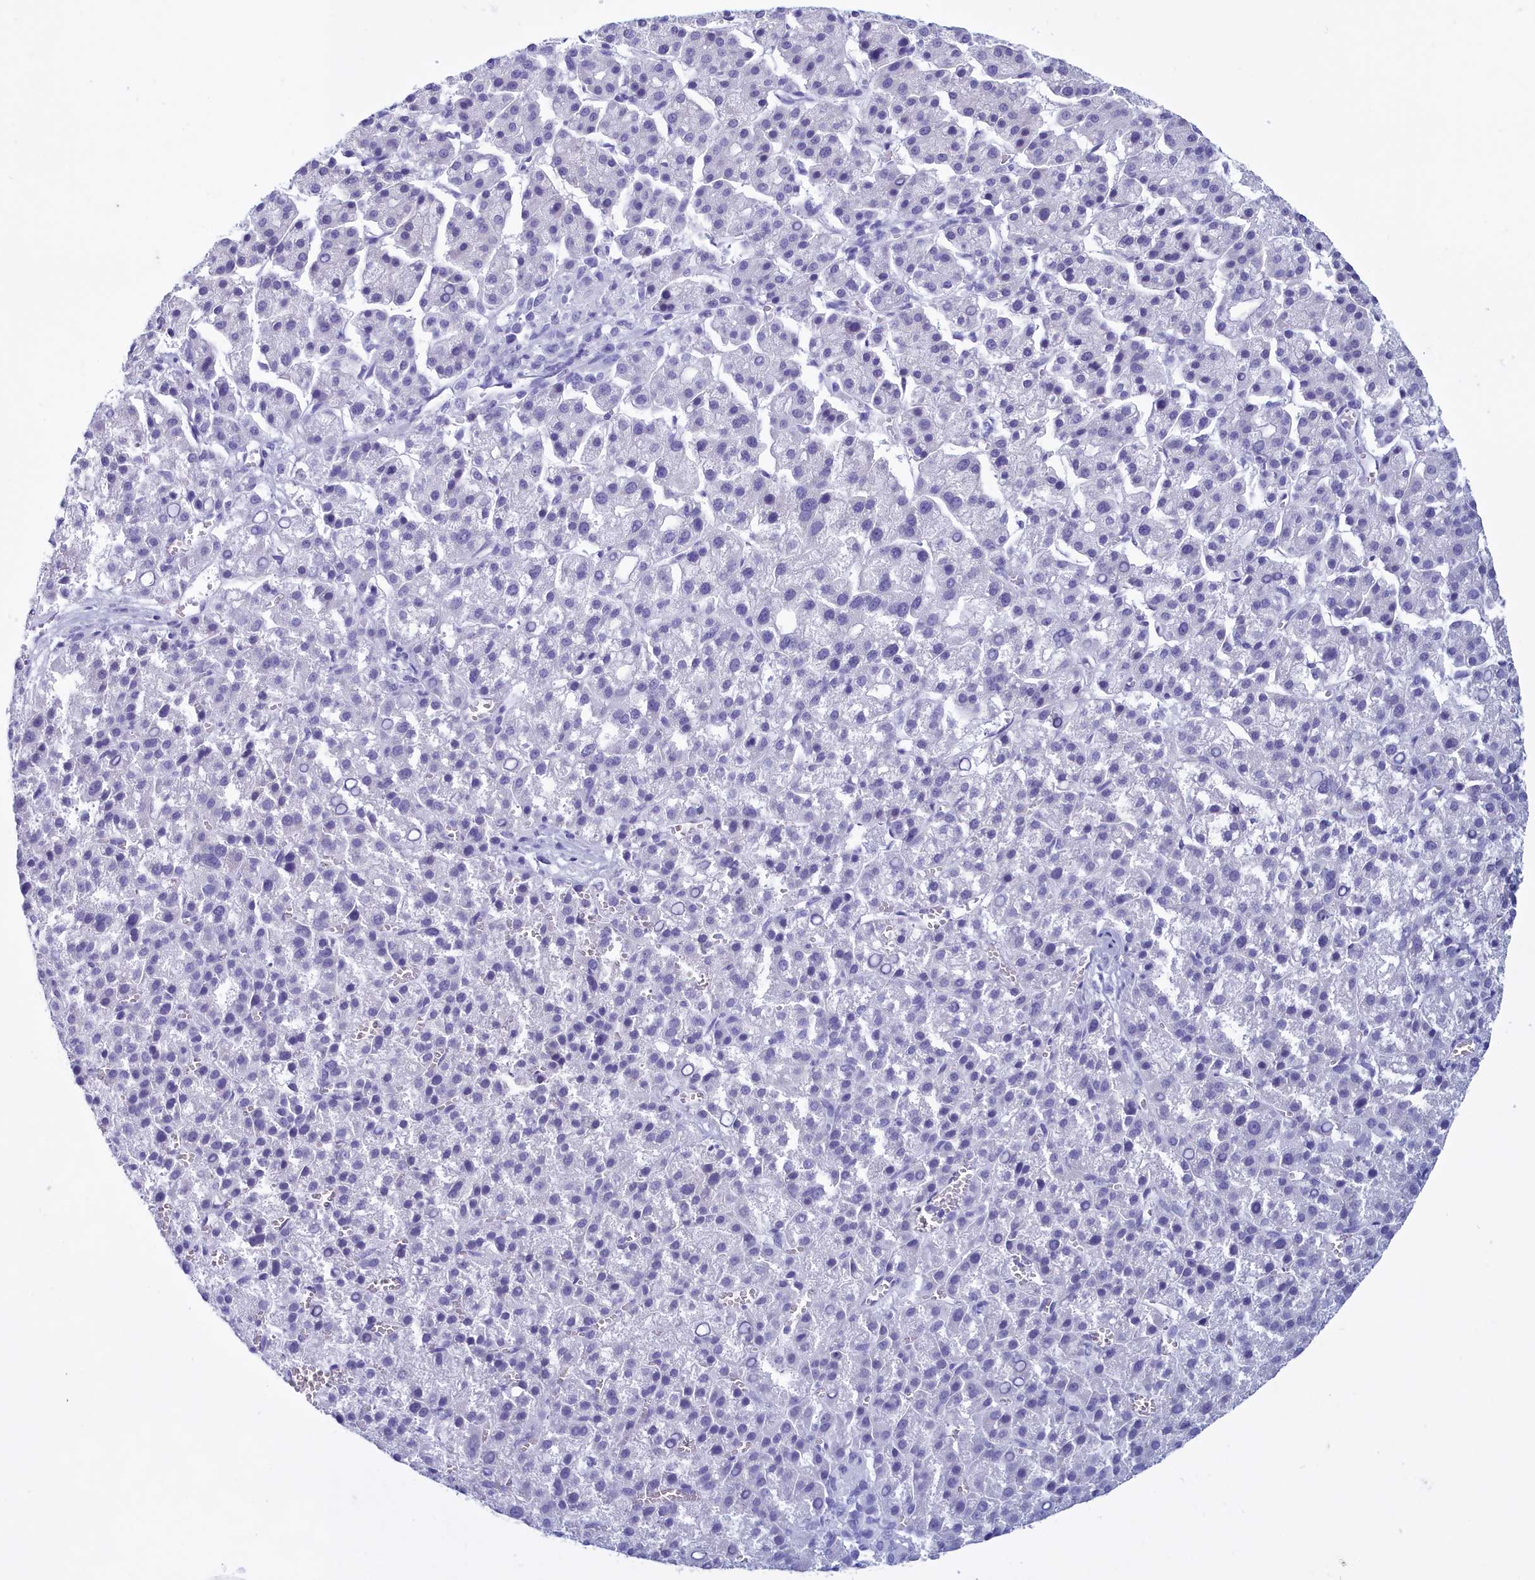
{"staining": {"intensity": "negative", "quantity": "none", "location": "none"}, "tissue": "liver cancer", "cell_type": "Tumor cells", "image_type": "cancer", "snomed": [{"axis": "morphology", "description": "Carcinoma, Hepatocellular, NOS"}, {"axis": "topography", "description": "Liver"}], "caption": "Protein analysis of hepatocellular carcinoma (liver) shows no significant positivity in tumor cells. Brightfield microscopy of immunohistochemistry stained with DAB (3,3'-diaminobenzidine) (brown) and hematoxylin (blue), captured at high magnification.", "gene": "TMEM97", "patient": {"sex": "female", "age": 58}}